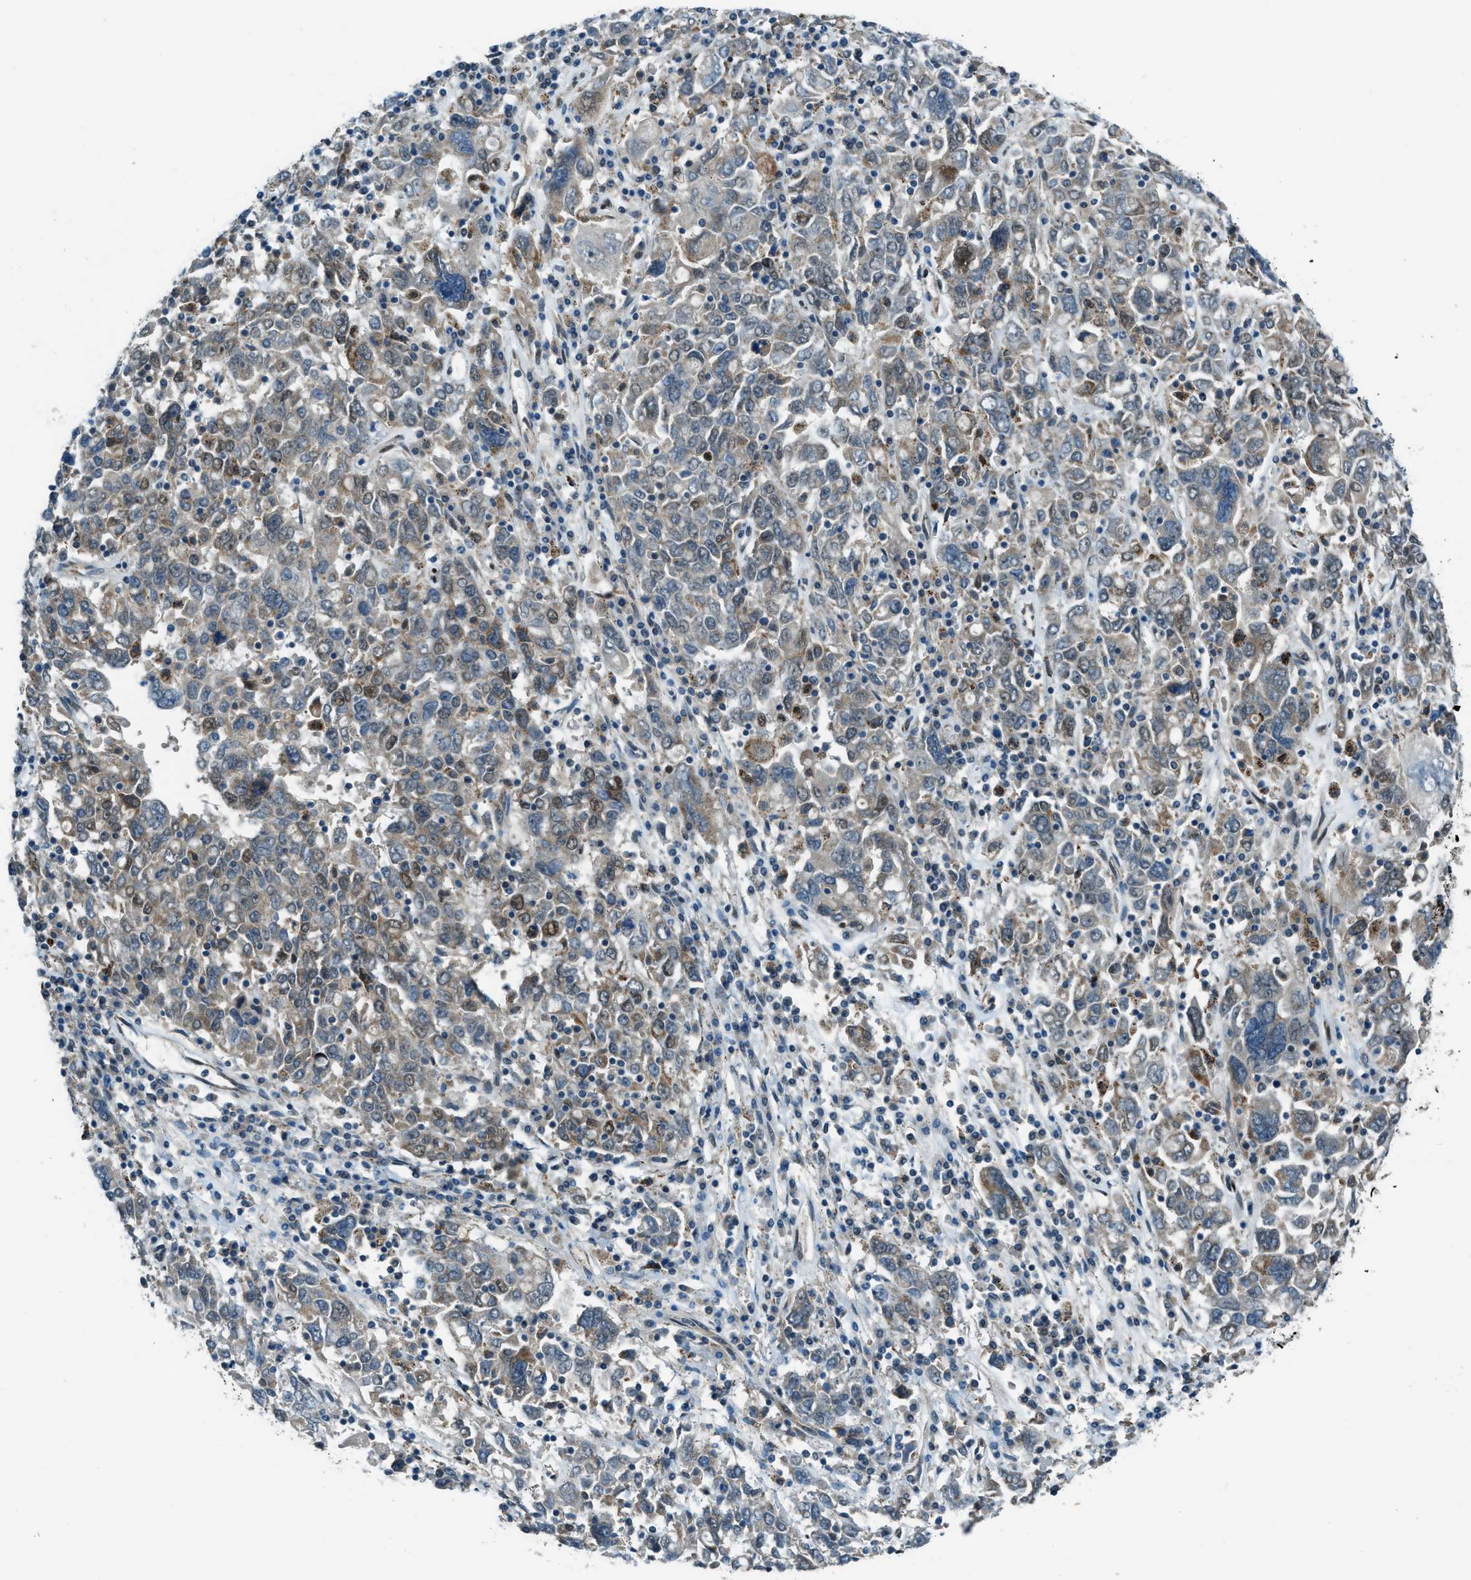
{"staining": {"intensity": "weak", "quantity": "<25%", "location": "cytoplasmic/membranous"}, "tissue": "ovarian cancer", "cell_type": "Tumor cells", "image_type": "cancer", "snomed": [{"axis": "morphology", "description": "Carcinoma, endometroid"}, {"axis": "topography", "description": "Ovary"}], "caption": "High power microscopy image of an immunohistochemistry (IHC) image of ovarian endometroid carcinoma, revealing no significant staining in tumor cells.", "gene": "NPEPL1", "patient": {"sex": "female", "age": 62}}